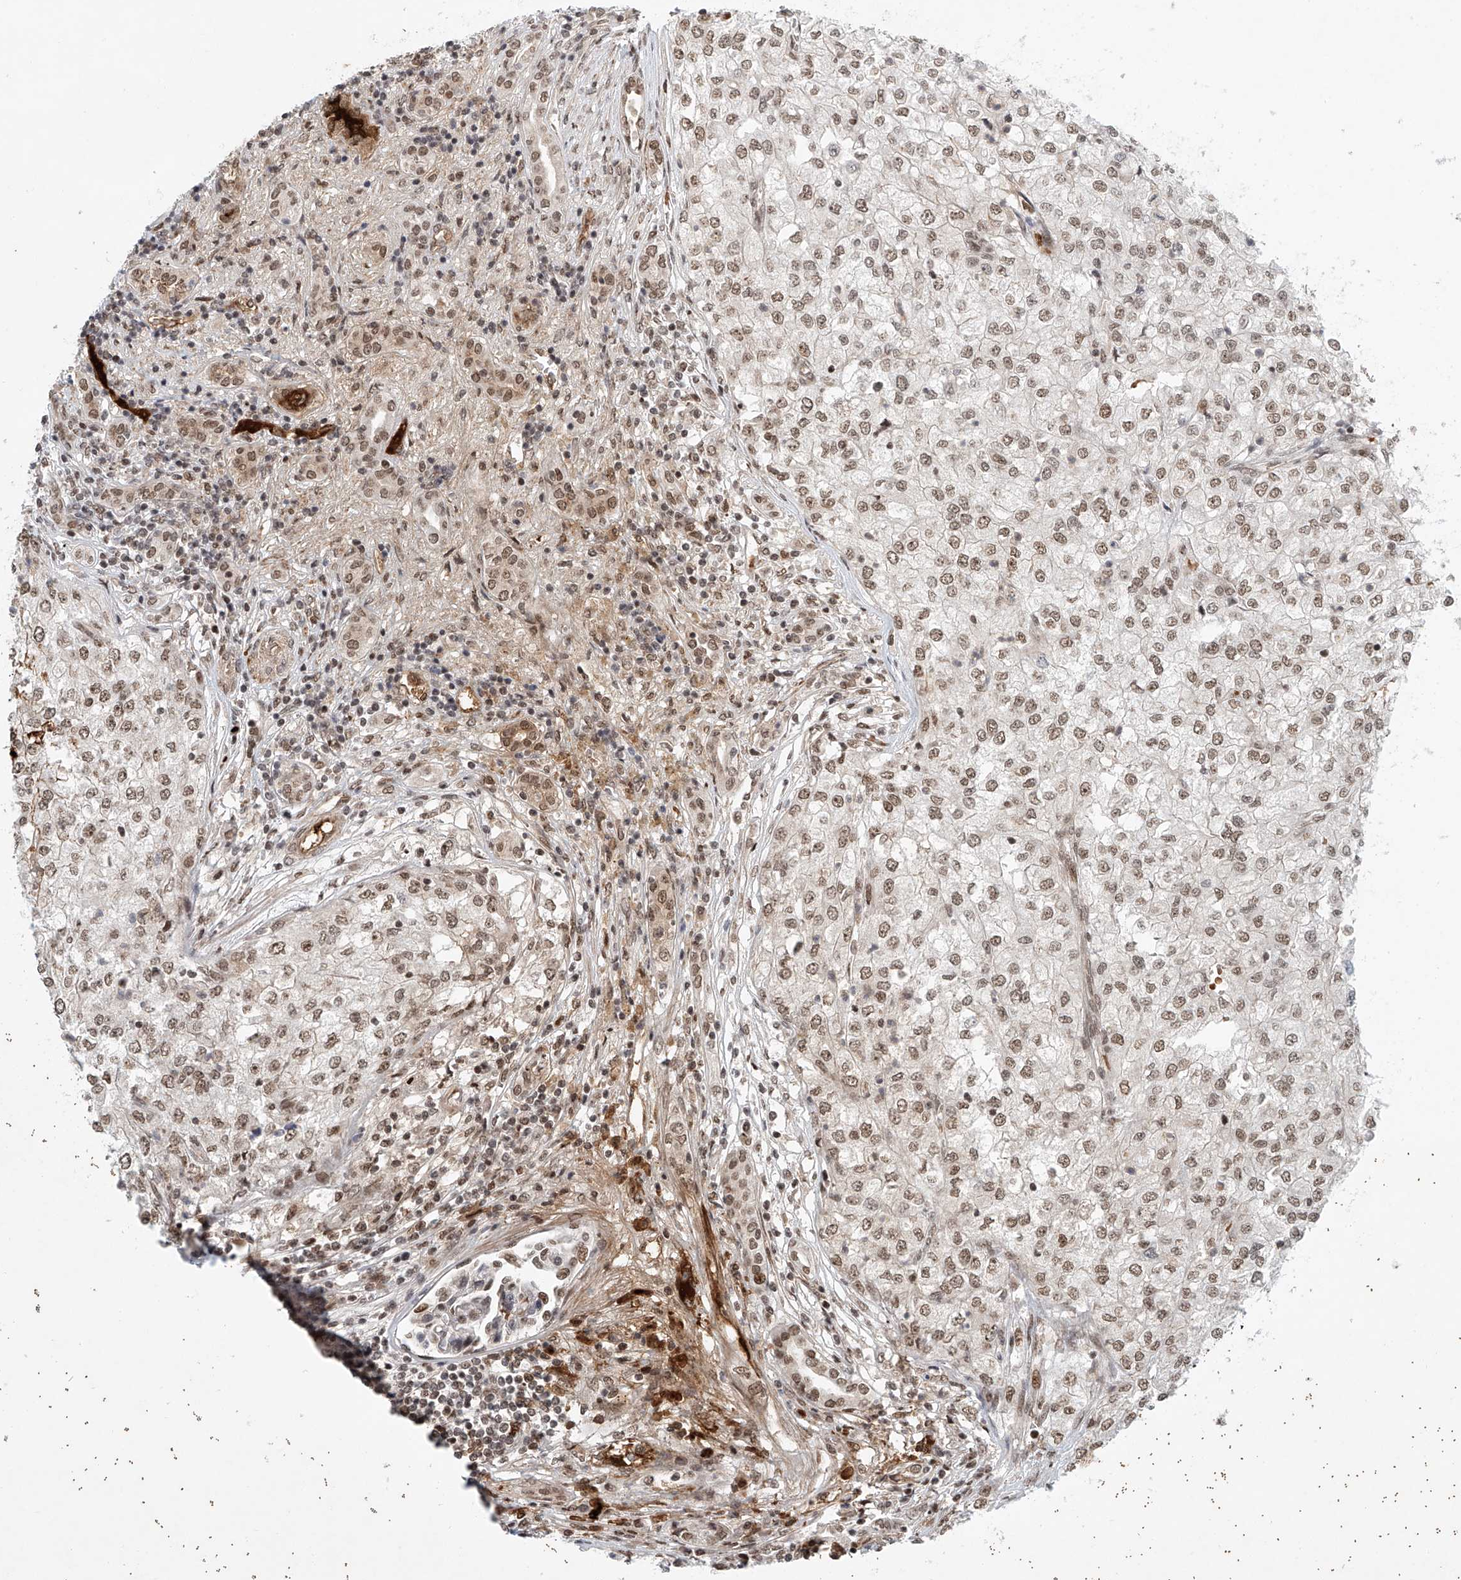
{"staining": {"intensity": "moderate", "quantity": ">75%", "location": "nuclear"}, "tissue": "renal cancer", "cell_type": "Tumor cells", "image_type": "cancer", "snomed": [{"axis": "morphology", "description": "Adenocarcinoma, NOS"}, {"axis": "topography", "description": "Kidney"}], "caption": "Brown immunohistochemical staining in renal cancer (adenocarcinoma) reveals moderate nuclear staining in approximately >75% of tumor cells.", "gene": "ZNF470", "patient": {"sex": "female", "age": 54}}